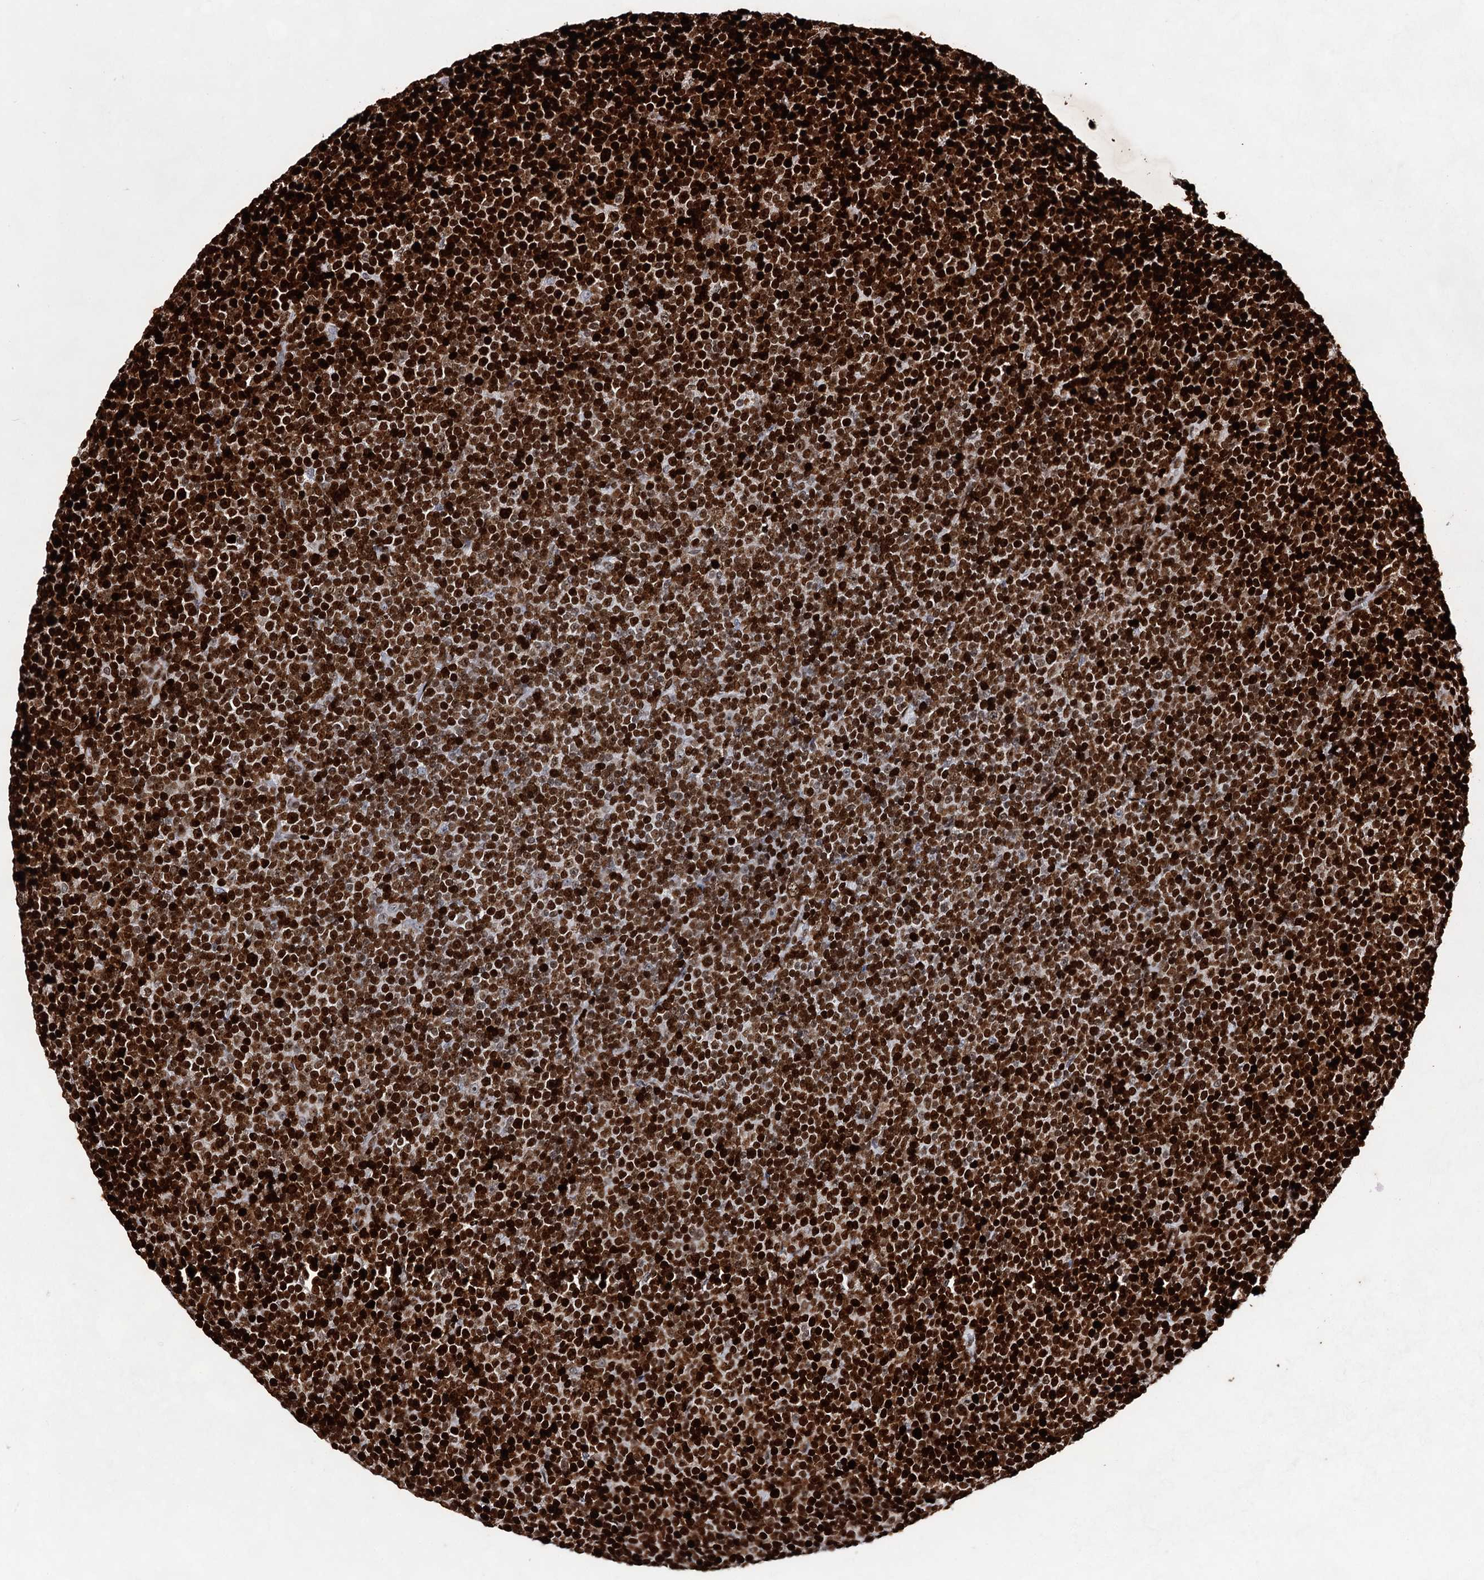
{"staining": {"intensity": "strong", "quantity": ">75%", "location": "nuclear"}, "tissue": "lymphoma", "cell_type": "Tumor cells", "image_type": "cancer", "snomed": [{"axis": "morphology", "description": "Malignant lymphoma, non-Hodgkin's type, Low grade"}, {"axis": "topography", "description": "Lymph node"}], "caption": "Immunohistochemistry photomicrograph of human lymphoma stained for a protein (brown), which displays high levels of strong nuclear staining in approximately >75% of tumor cells.", "gene": "HMGB2", "patient": {"sex": "female", "age": 67}}